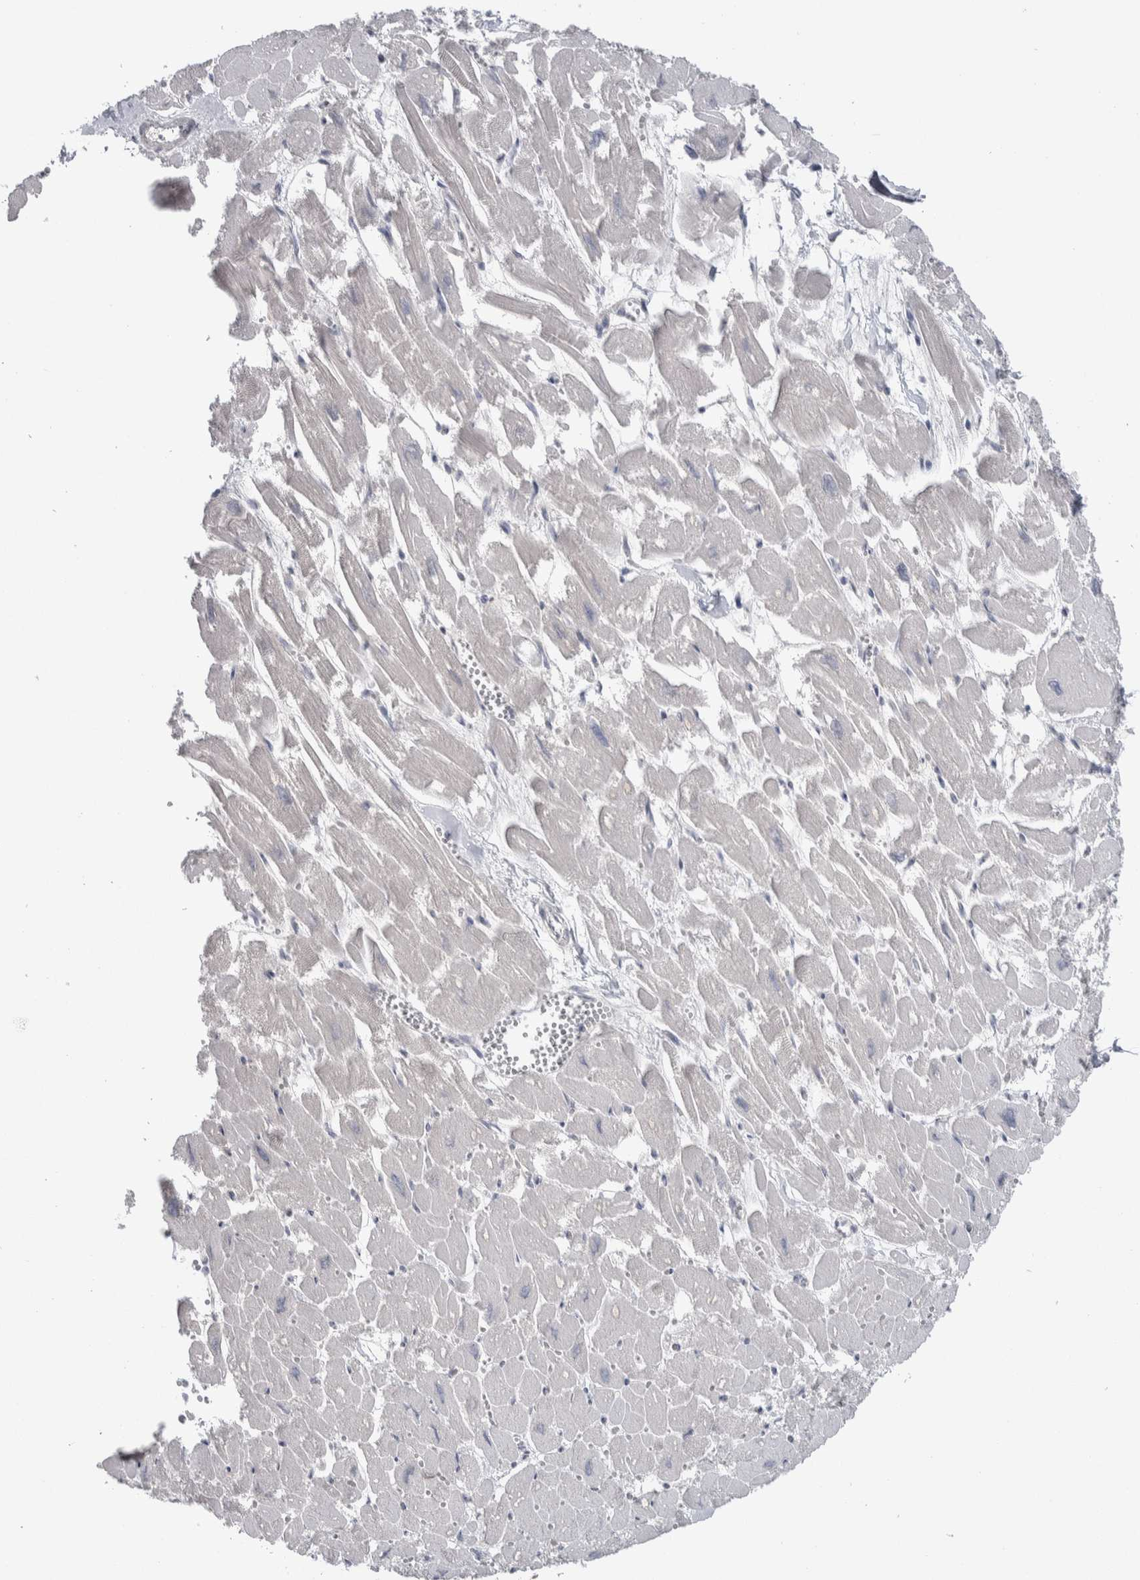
{"staining": {"intensity": "negative", "quantity": "none", "location": "none"}, "tissue": "heart muscle", "cell_type": "Cardiomyocytes", "image_type": "normal", "snomed": [{"axis": "morphology", "description": "Normal tissue, NOS"}, {"axis": "topography", "description": "Heart"}], "caption": "Immunohistochemical staining of benign human heart muscle displays no significant positivity in cardiomyocytes. Brightfield microscopy of IHC stained with DAB (brown) and hematoxylin (blue), captured at high magnification.", "gene": "HTATIP2", "patient": {"sex": "male", "age": 54}}